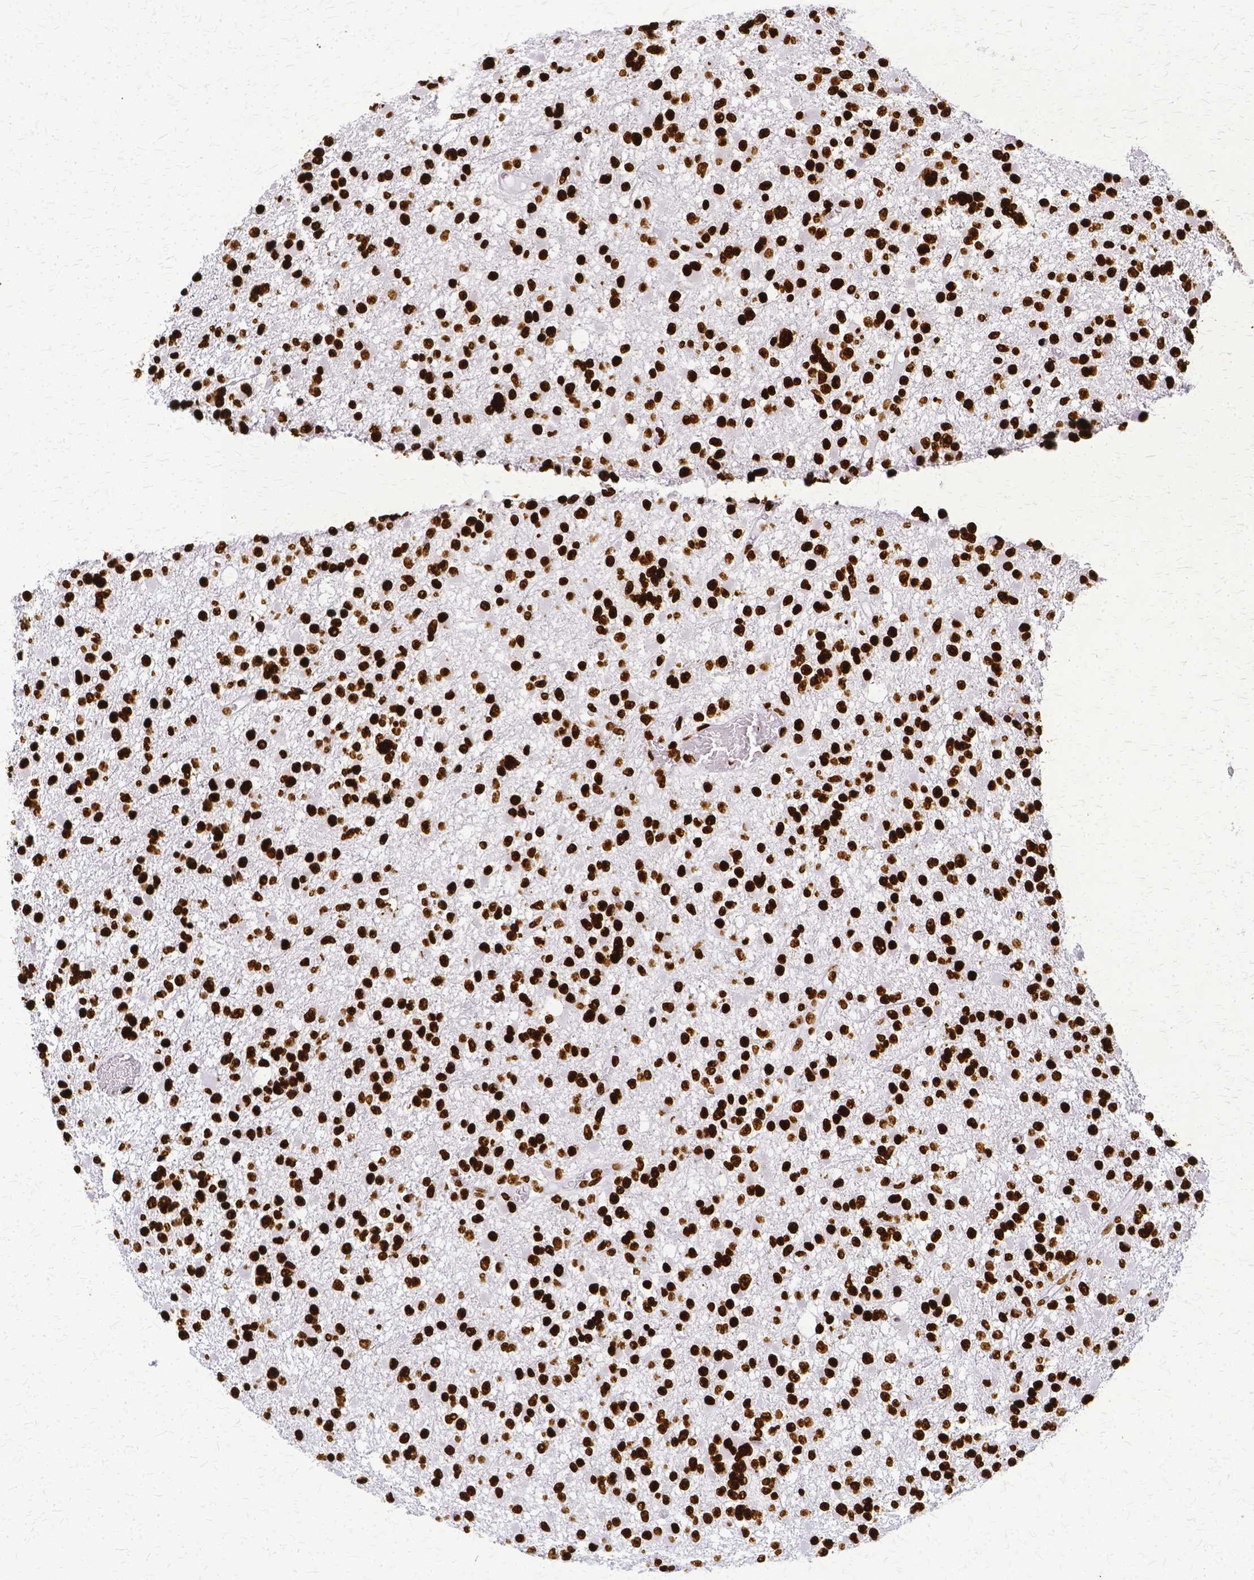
{"staining": {"intensity": "strong", "quantity": ">75%", "location": "nuclear"}, "tissue": "glioma", "cell_type": "Tumor cells", "image_type": "cancer", "snomed": [{"axis": "morphology", "description": "Glioma, malignant, Low grade"}, {"axis": "topography", "description": "Brain"}], "caption": "High-magnification brightfield microscopy of malignant glioma (low-grade) stained with DAB (3,3'-diaminobenzidine) (brown) and counterstained with hematoxylin (blue). tumor cells exhibit strong nuclear expression is seen in about>75% of cells.", "gene": "SFPQ", "patient": {"sex": "female", "age": 22}}